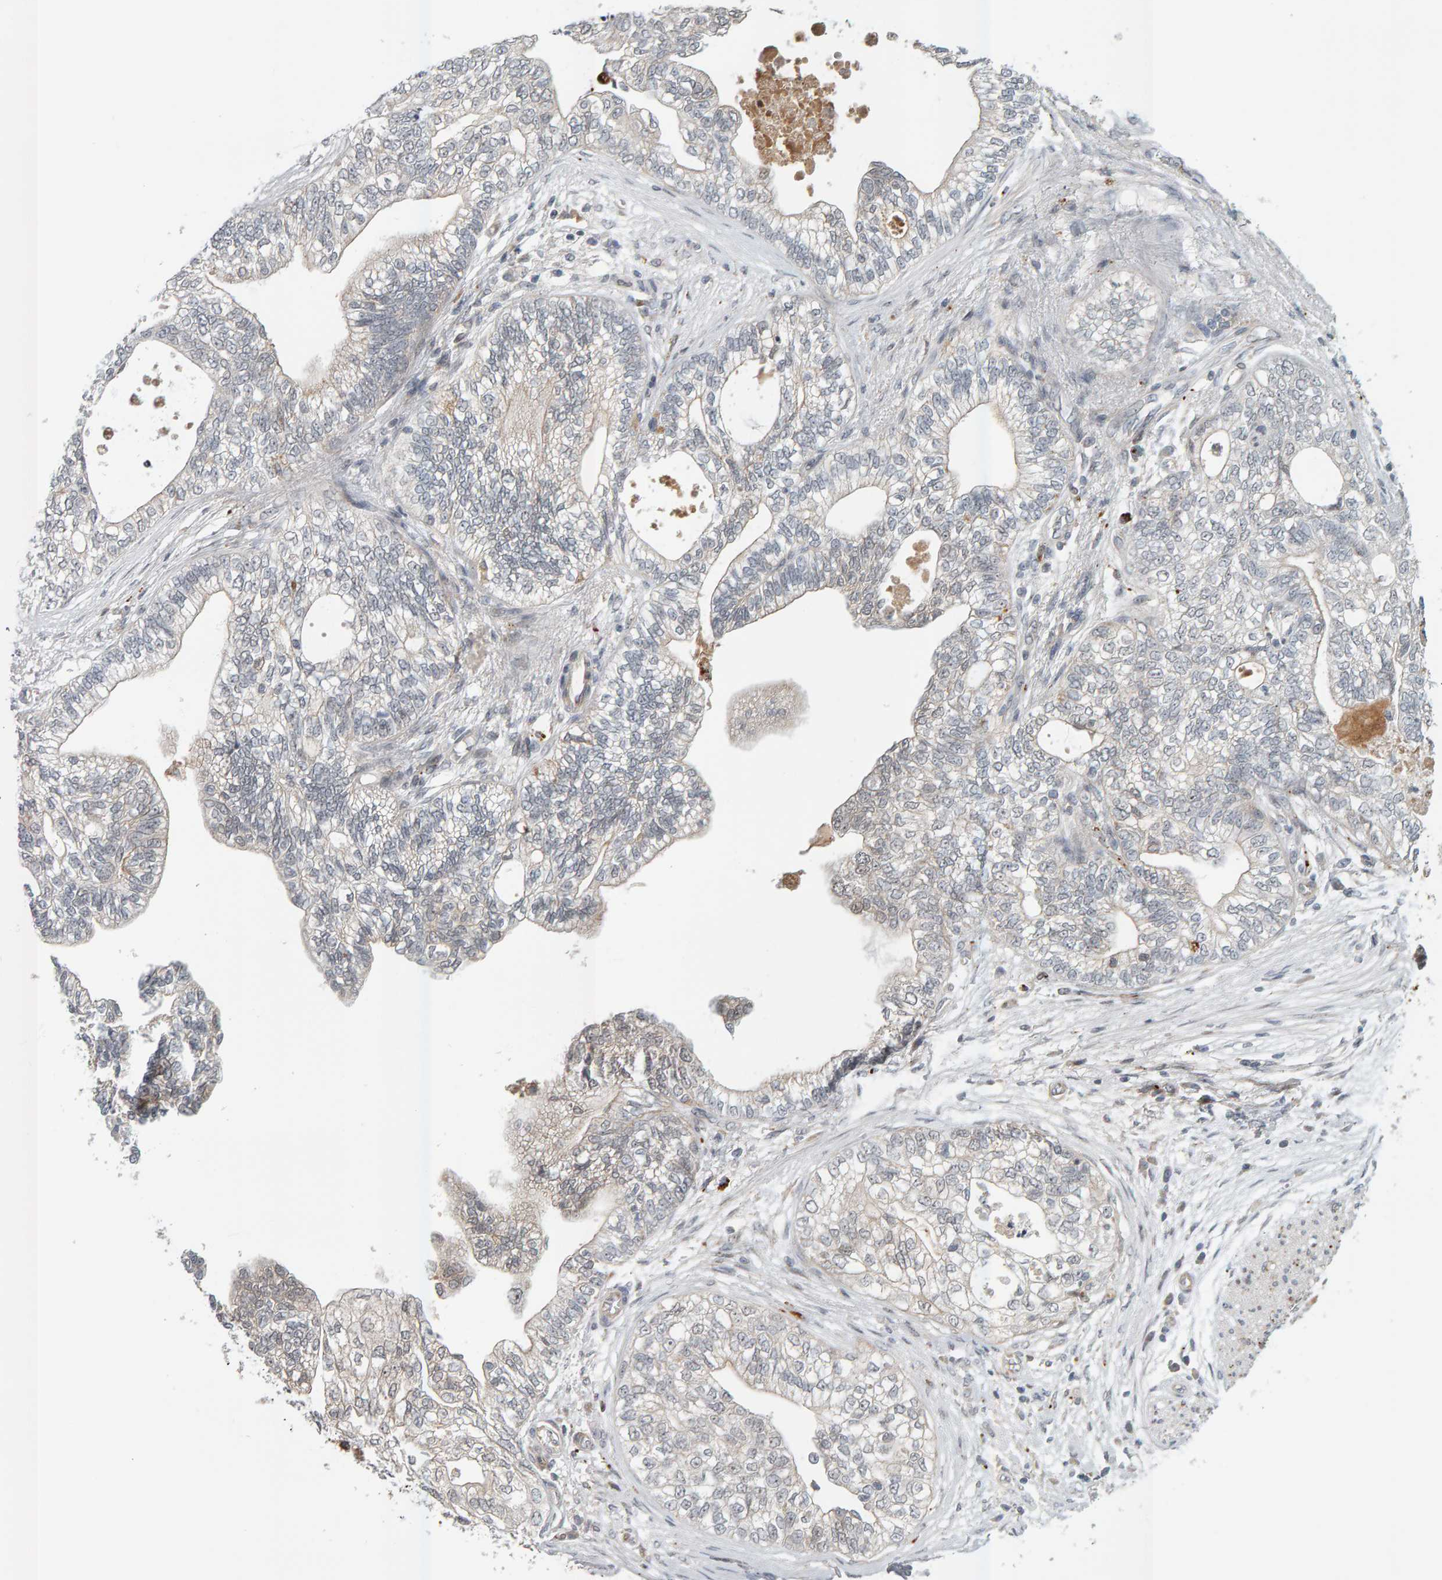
{"staining": {"intensity": "negative", "quantity": "none", "location": "none"}, "tissue": "pancreatic cancer", "cell_type": "Tumor cells", "image_type": "cancer", "snomed": [{"axis": "morphology", "description": "Adenocarcinoma, NOS"}, {"axis": "topography", "description": "Pancreas"}], "caption": "Human pancreatic cancer stained for a protein using IHC demonstrates no staining in tumor cells.", "gene": "ZNF160", "patient": {"sex": "male", "age": 72}}